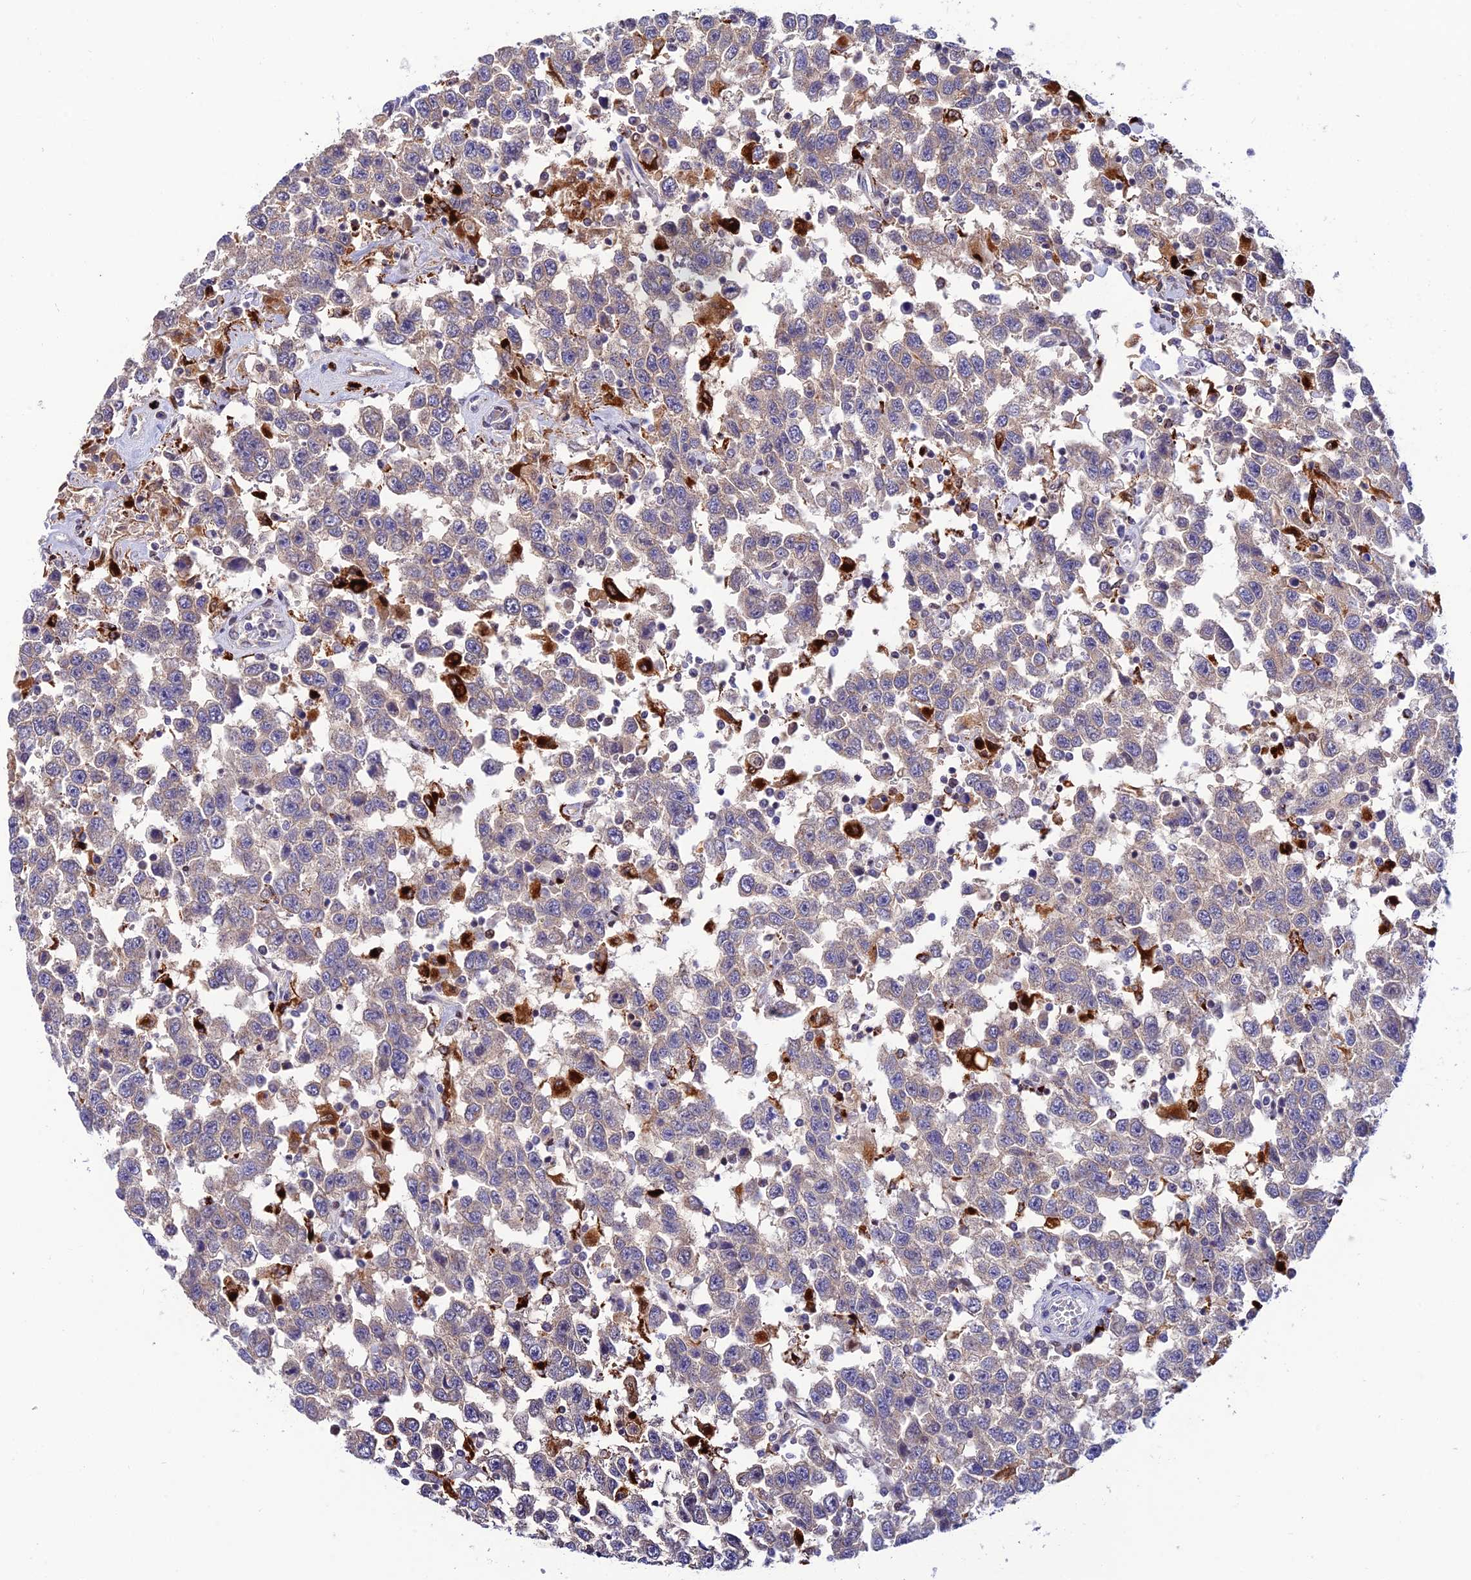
{"staining": {"intensity": "negative", "quantity": "none", "location": "none"}, "tissue": "testis cancer", "cell_type": "Tumor cells", "image_type": "cancer", "snomed": [{"axis": "morphology", "description": "Seminoma, NOS"}, {"axis": "topography", "description": "Testis"}], "caption": "Immunohistochemistry (IHC) of testis cancer exhibits no positivity in tumor cells.", "gene": "HIC1", "patient": {"sex": "male", "age": 41}}